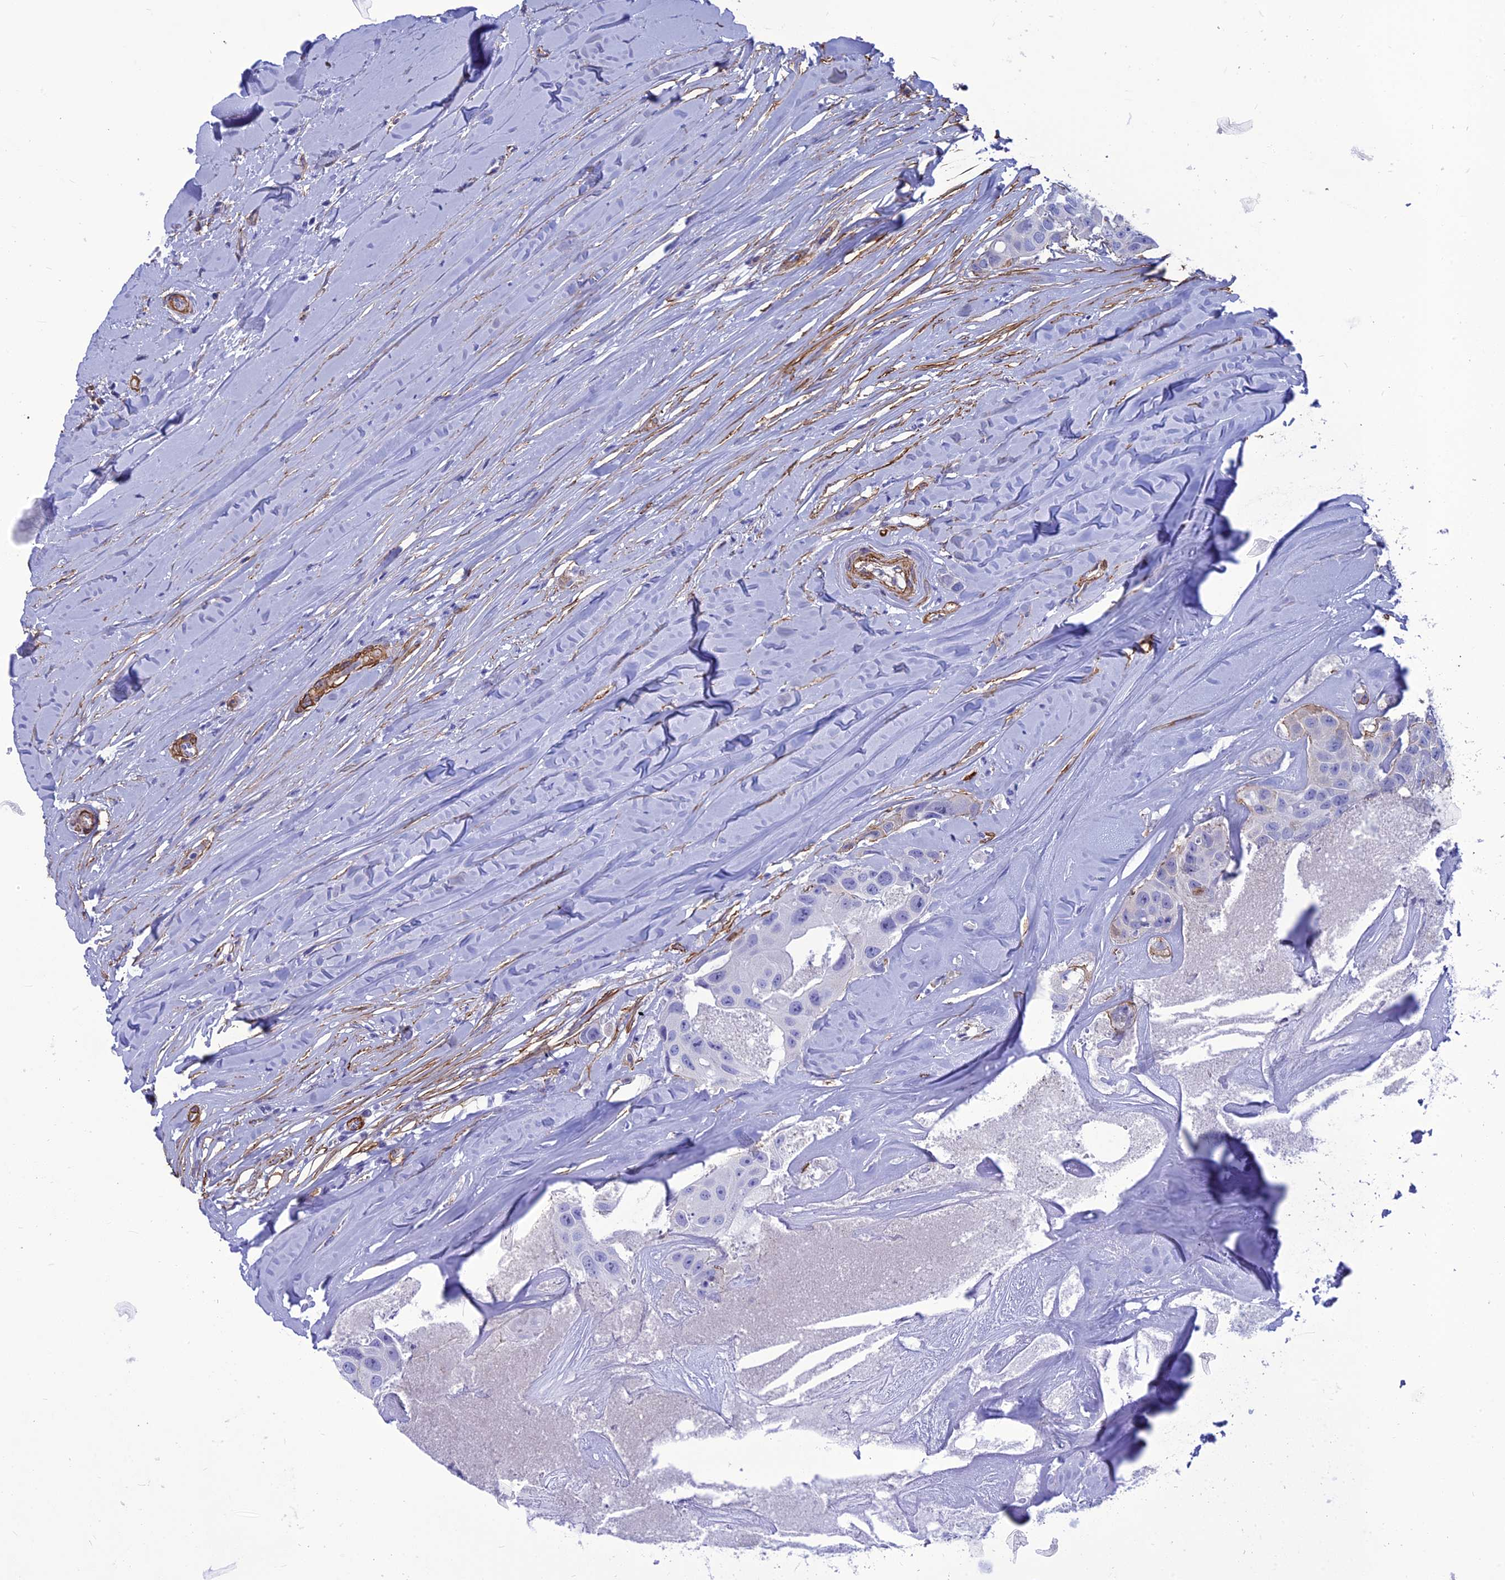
{"staining": {"intensity": "moderate", "quantity": "<25%", "location": "cytoplasmic/membranous"}, "tissue": "head and neck cancer", "cell_type": "Tumor cells", "image_type": "cancer", "snomed": [{"axis": "morphology", "description": "Adenocarcinoma, NOS"}, {"axis": "morphology", "description": "Adenocarcinoma, metastatic, NOS"}, {"axis": "topography", "description": "Head-Neck"}], "caption": "Immunohistochemical staining of metastatic adenocarcinoma (head and neck) shows moderate cytoplasmic/membranous protein expression in approximately <25% of tumor cells.", "gene": "NKD1", "patient": {"sex": "male", "age": 75}}